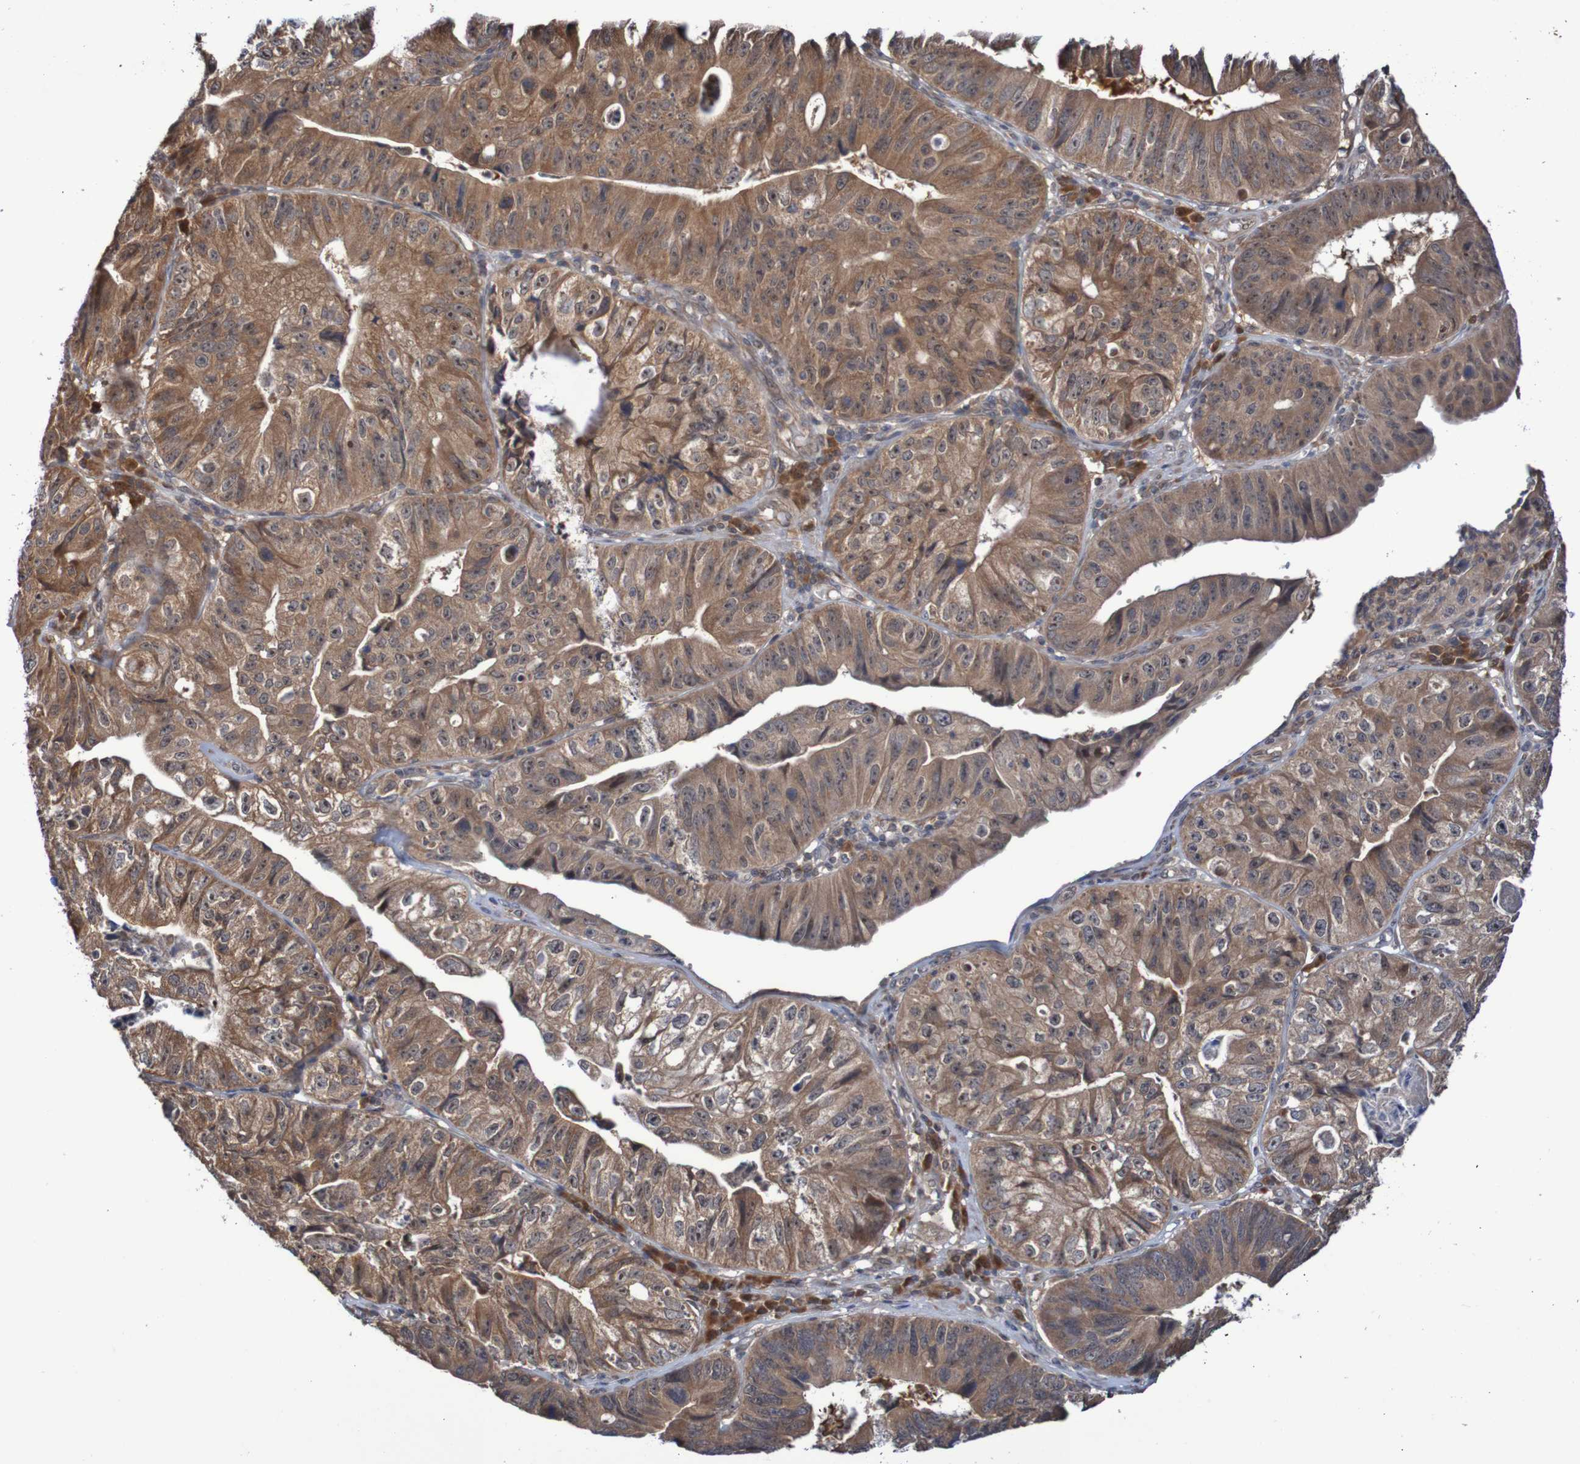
{"staining": {"intensity": "moderate", "quantity": ">75%", "location": "cytoplasmic/membranous"}, "tissue": "stomach cancer", "cell_type": "Tumor cells", "image_type": "cancer", "snomed": [{"axis": "morphology", "description": "Adenocarcinoma, NOS"}, {"axis": "topography", "description": "Stomach"}], "caption": "Immunohistochemistry staining of adenocarcinoma (stomach), which demonstrates medium levels of moderate cytoplasmic/membranous staining in about >75% of tumor cells indicating moderate cytoplasmic/membranous protein positivity. The staining was performed using DAB (brown) for protein detection and nuclei were counterstained in hematoxylin (blue).", "gene": "PHPT1", "patient": {"sex": "male", "age": 59}}